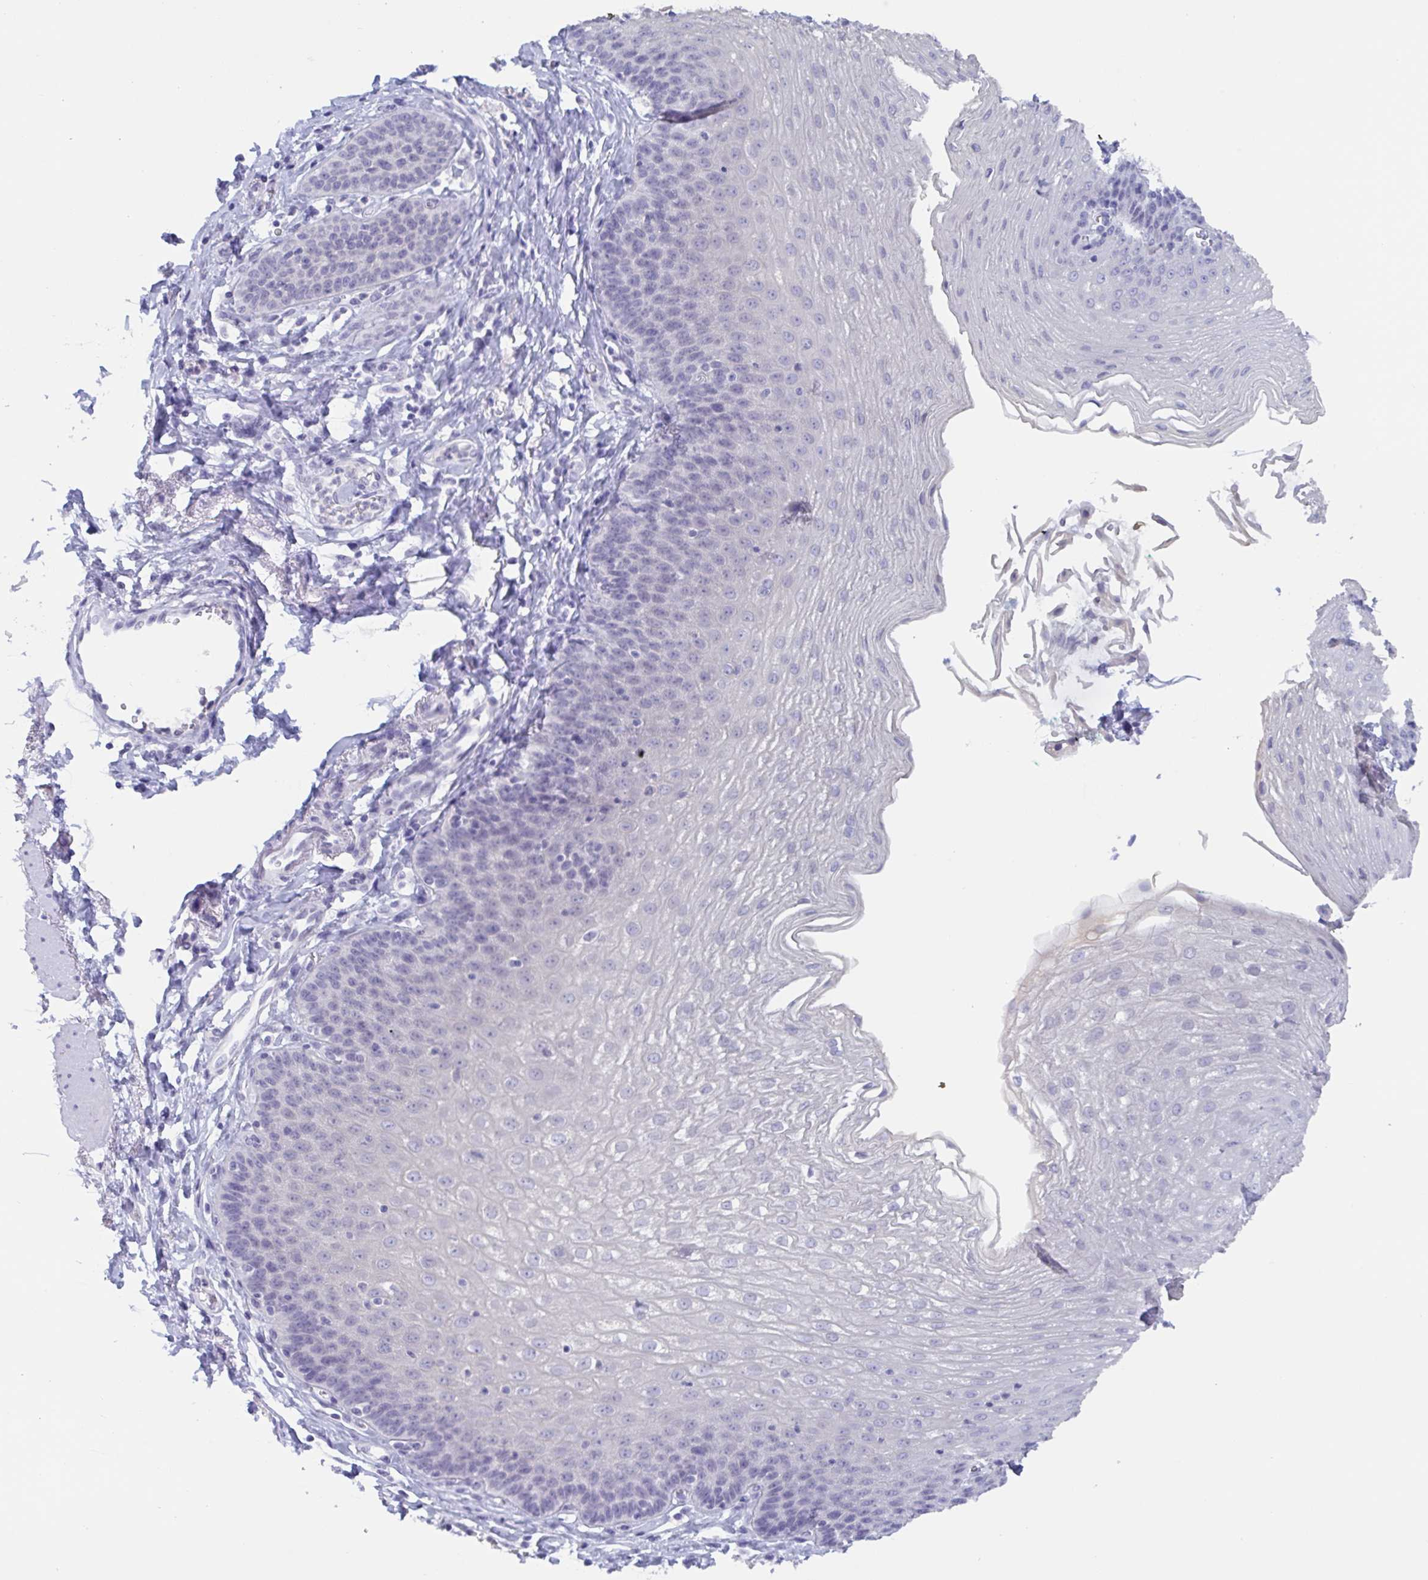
{"staining": {"intensity": "negative", "quantity": "none", "location": "none"}, "tissue": "esophagus", "cell_type": "Squamous epithelial cells", "image_type": "normal", "snomed": [{"axis": "morphology", "description": "Normal tissue, NOS"}, {"axis": "topography", "description": "Esophagus"}], "caption": "Squamous epithelial cells show no significant protein positivity in unremarkable esophagus. (Brightfield microscopy of DAB IHC at high magnification).", "gene": "CDX4", "patient": {"sex": "female", "age": 81}}